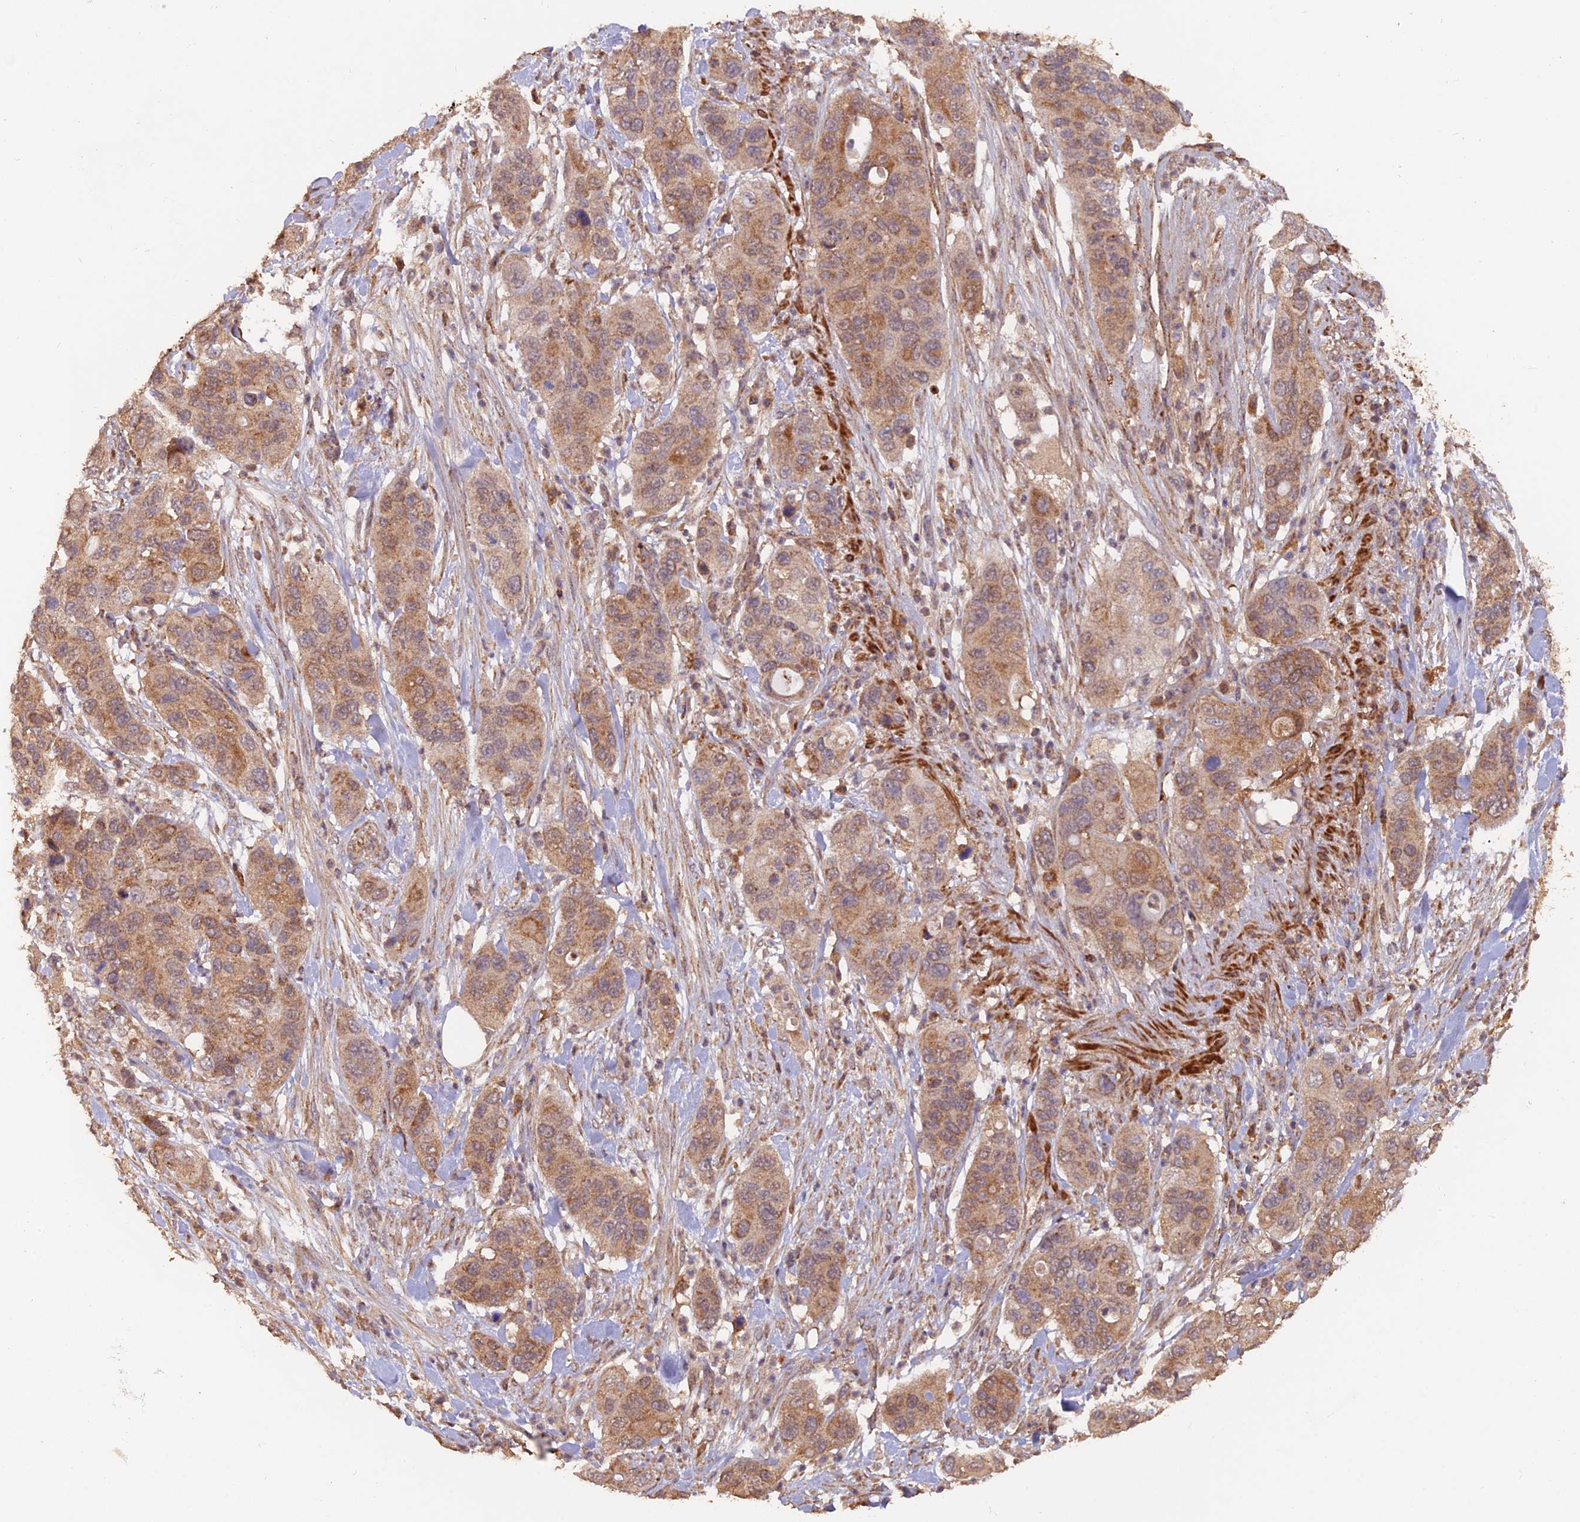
{"staining": {"intensity": "moderate", "quantity": ">75%", "location": "cytoplasmic/membranous"}, "tissue": "pancreatic cancer", "cell_type": "Tumor cells", "image_type": "cancer", "snomed": [{"axis": "morphology", "description": "Adenocarcinoma, NOS"}, {"axis": "topography", "description": "Pancreas"}], "caption": "Brown immunohistochemical staining in pancreatic adenocarcinoma displays moderate cytoplasmic/membranous staining in approximately >75% of tumor cells.", "gene": "IFT22", "patient": {"sex": "female", "age": 71}}